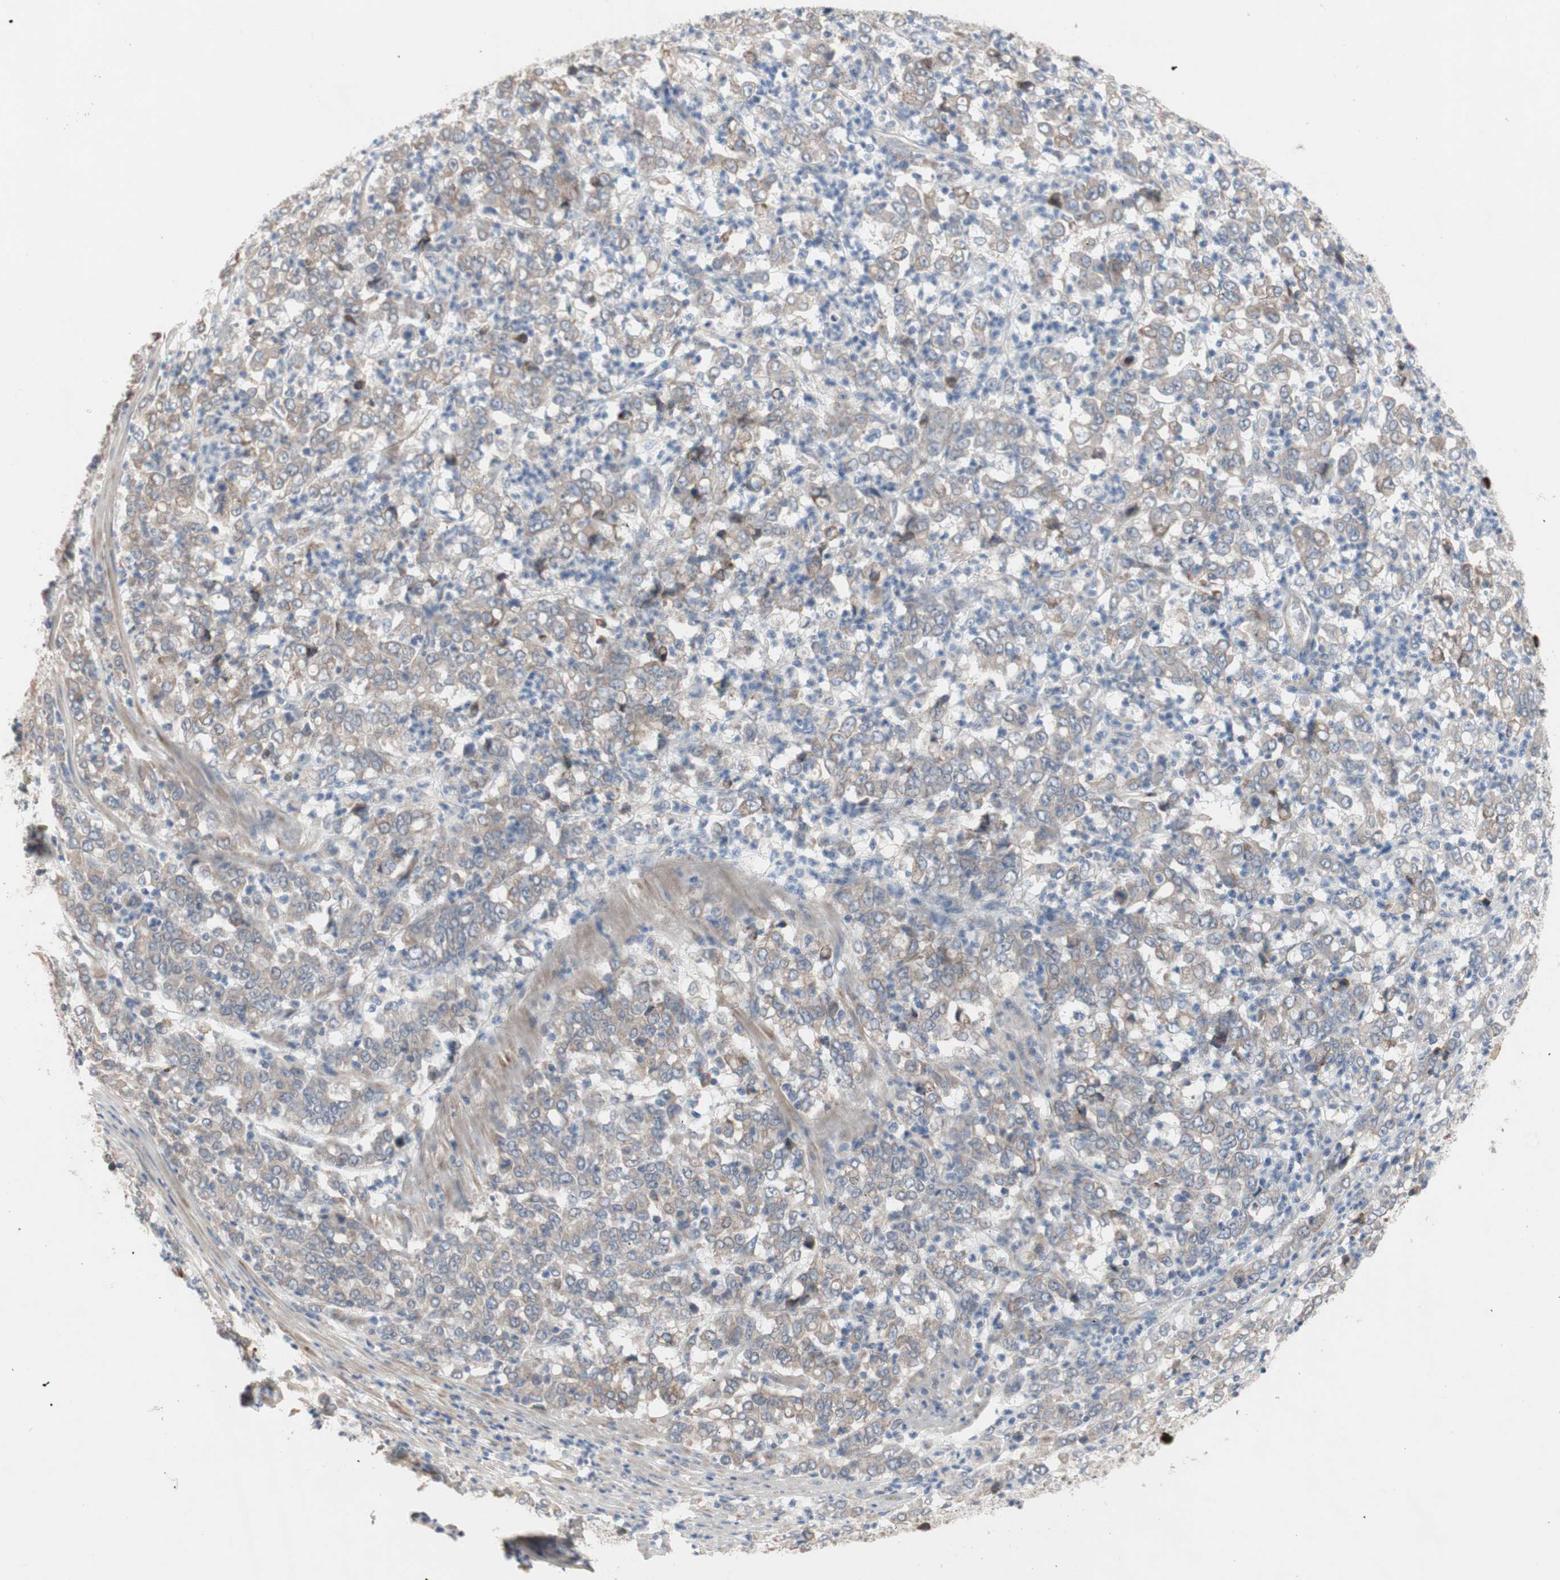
{"staining": {"intensity": "weak", "quantity": ">75%", "location": "cytoplasmic/membranous"}, "tissue": "stomach cancer", "cell_type": "Tumor cells", "image_type": "cancer", "snomed": [{"axis": "morphology", "description": "Adenocarcinoma, NOS"}, {"axis": "topography", "description": "Stomach, lower"}], "caption": "Immunohistochemical staining of stomach adenocarcinoma reveals weak cytoplasmic/membranous protein expression in about >75% of tumor cells. The staining is performed using DAB brown chromogen to label protein expression. The nuclei are counter-stained blue using hematoxylin.", "gene": "TTC14", "patient": {"sex": "female", "age": 71}}